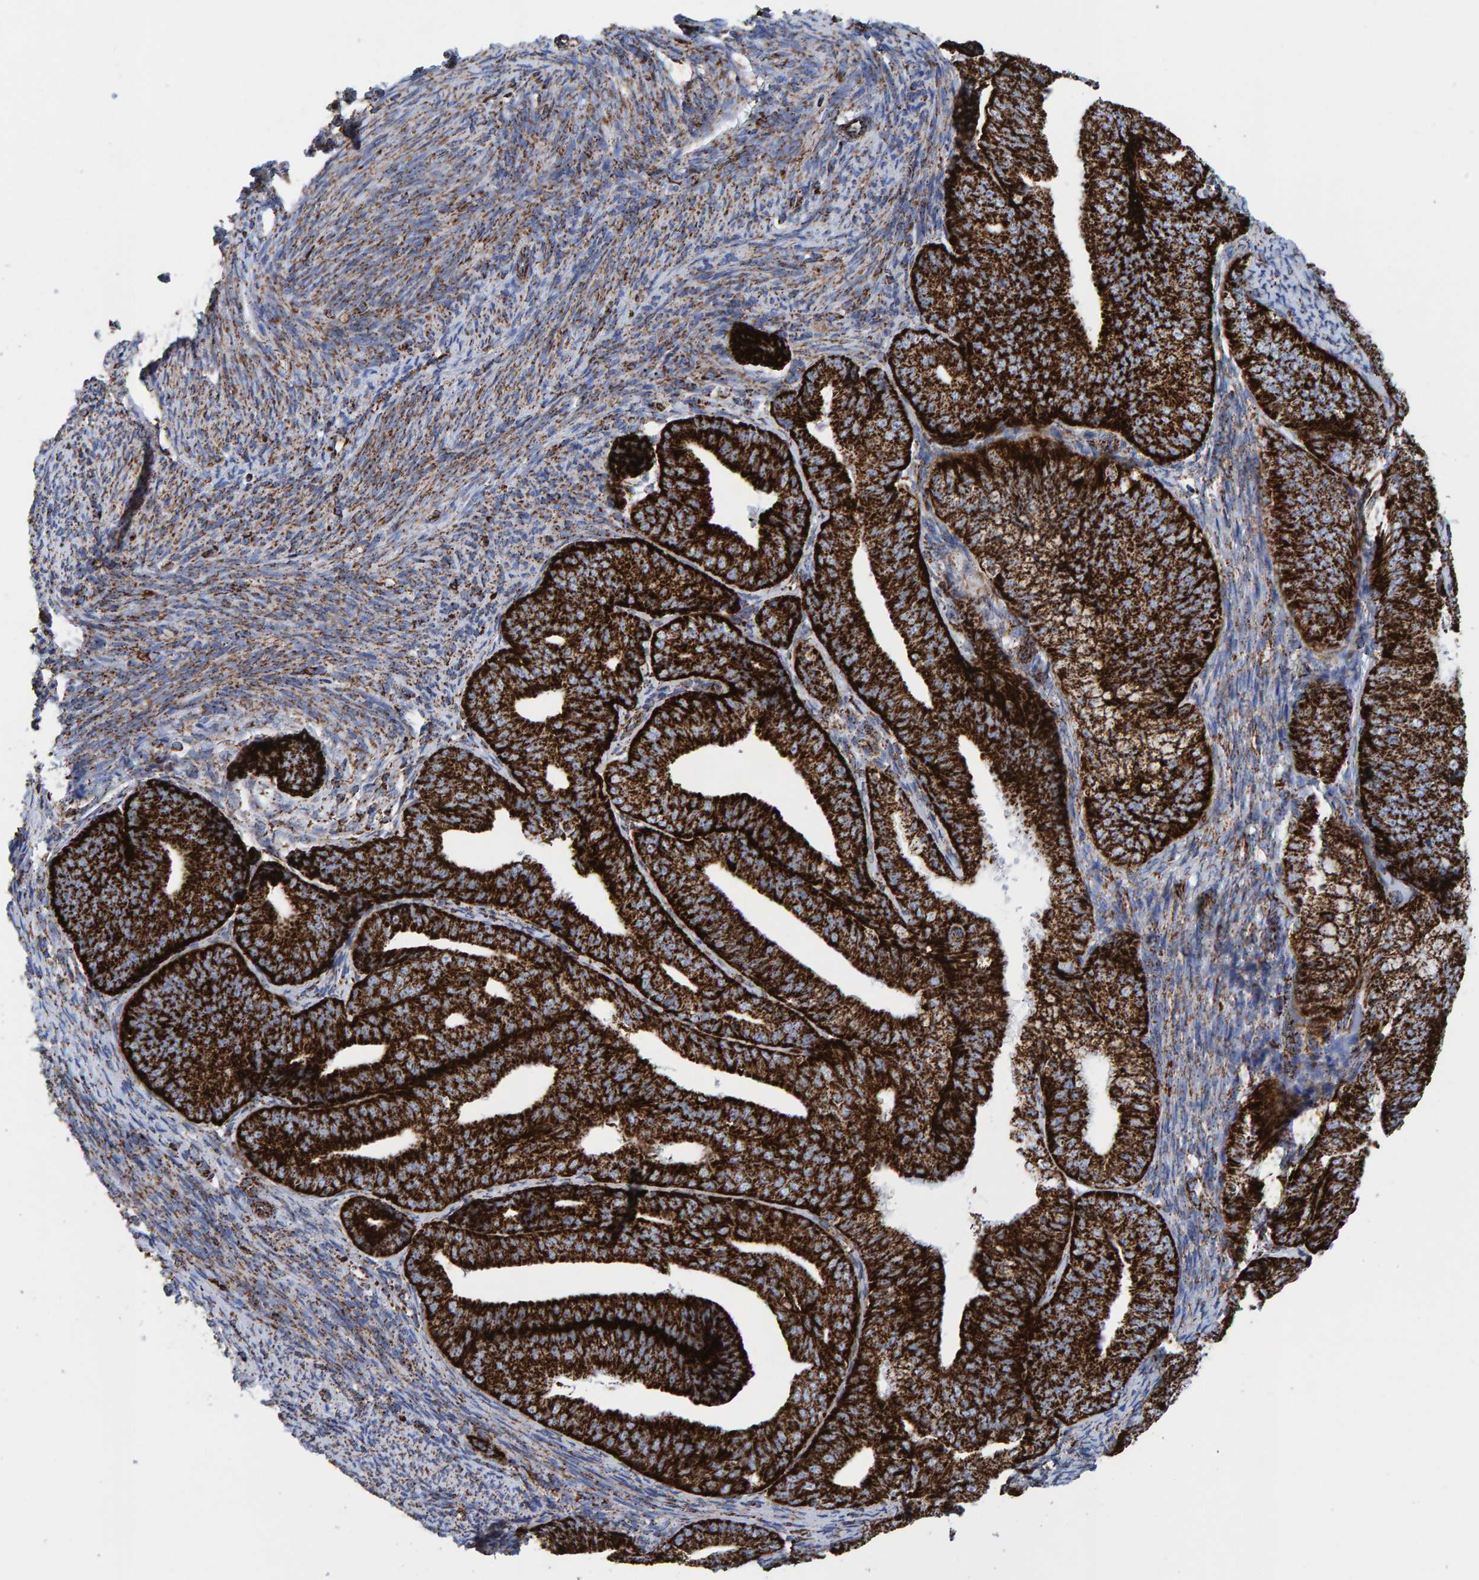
{"staining": {"intensity": "strong", "quantity": ">75%", "location": "cytoplasmic/membranous"}, "tissue": "endometrial cancer", "cell_type": "Tumor cells", "image_type": "cancer", "snomed": [{"axis": "morphology", "description": "Adenocarcinoma, NOS"}, {"axis": "topography", "description": "Endometrium"}], "caption": "Strong cytoplasmic/membranous protein positivity is seen in about >75% of tumor cells in endometrial cancer.", "gene": "ENSG00000262660", "patient": {"sex": "female", "age": 63}}